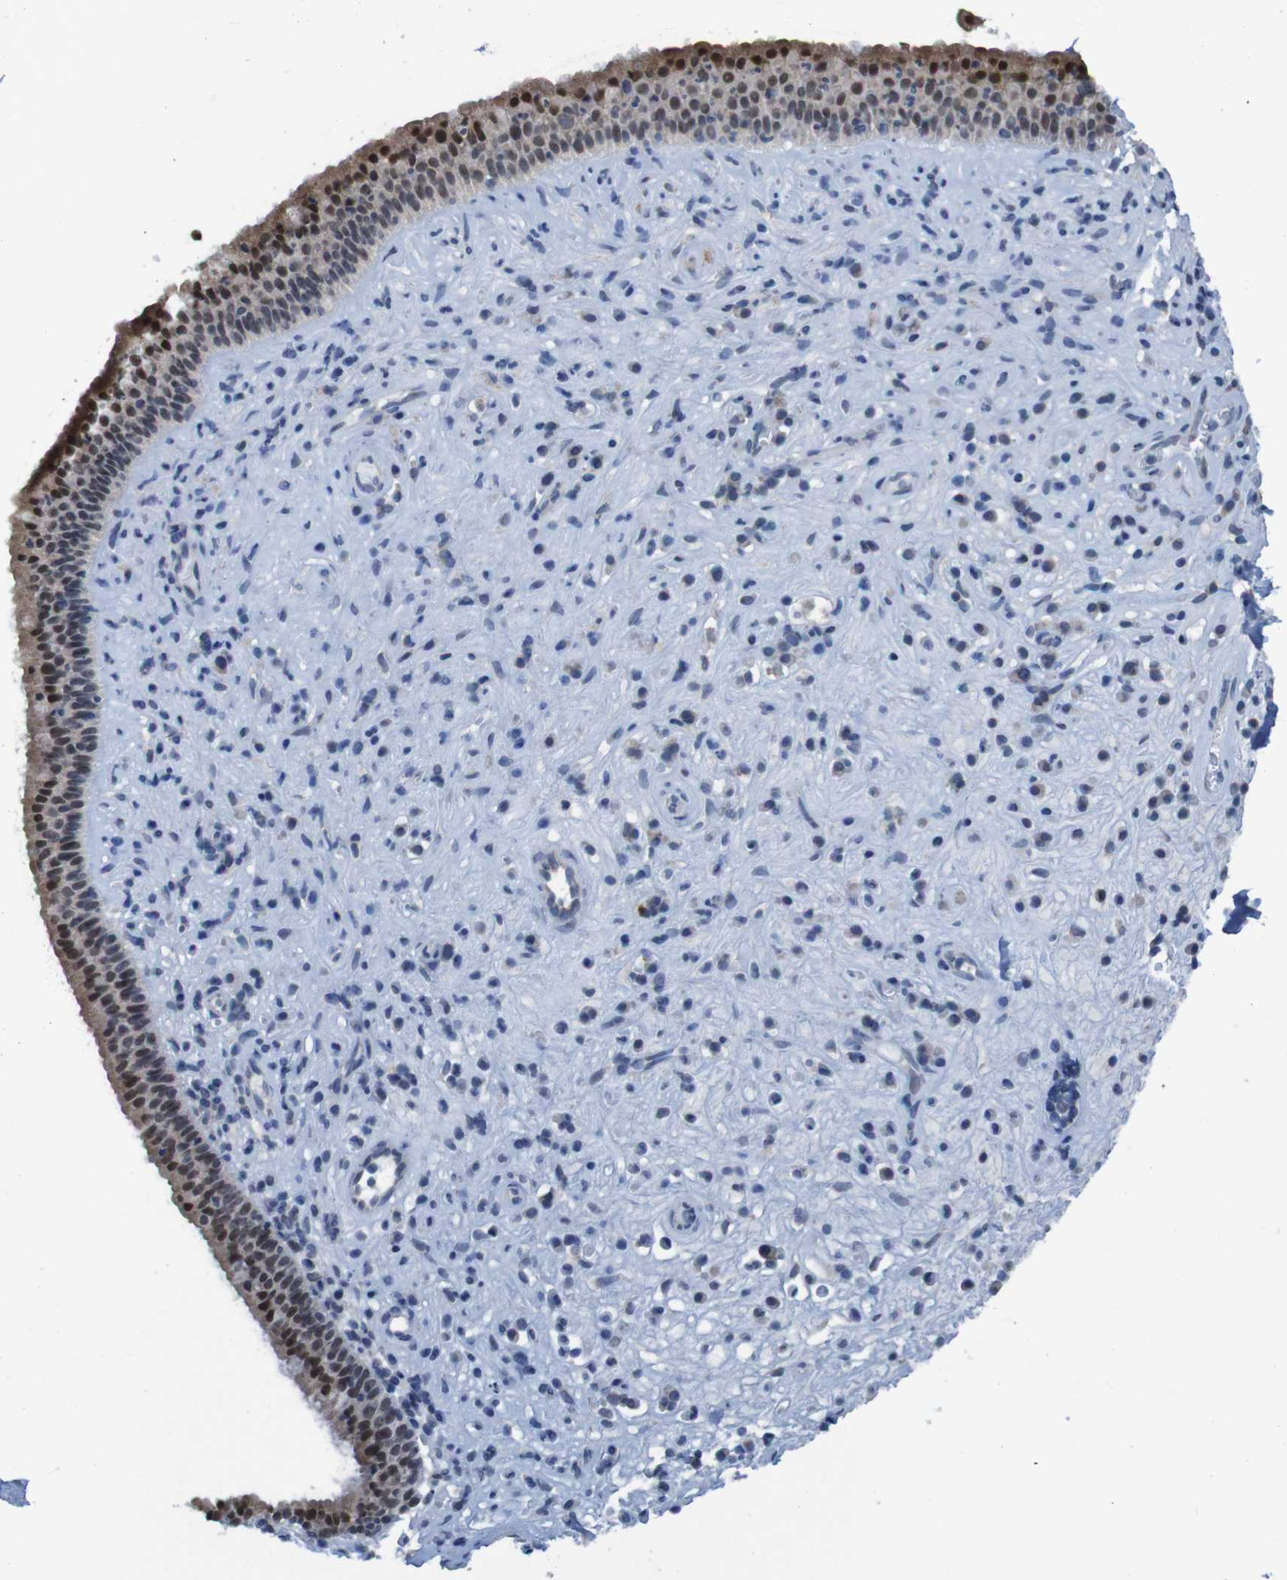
{"staining": {"intensity": "moderate", "quantity": "25%-75%", "location": "cytoplasmic/membranous,nuclear"}, "tissue": "nasopharynx", "cell_type": "Respiratory epithelial cells", "image_type": "normal", "snomed": [{"axis": "morphology", "description": "Normal tissue, NOS"}, {"axis": "topography", "description": "Nasopharynx"}], "caption": "Protein analysis of benign nasopharynx exhibits moderate cytoplasmic/membranous,nuclear expression in approximately 25%-75% of respiratory epithelial cells. The staining is performed using DAB brown chromogen to label protein expression. The nuclei are counter-stained blue using hematoxylin.", "gene": "CLDN18", "patient": {"sex": "female", "age": 51}}